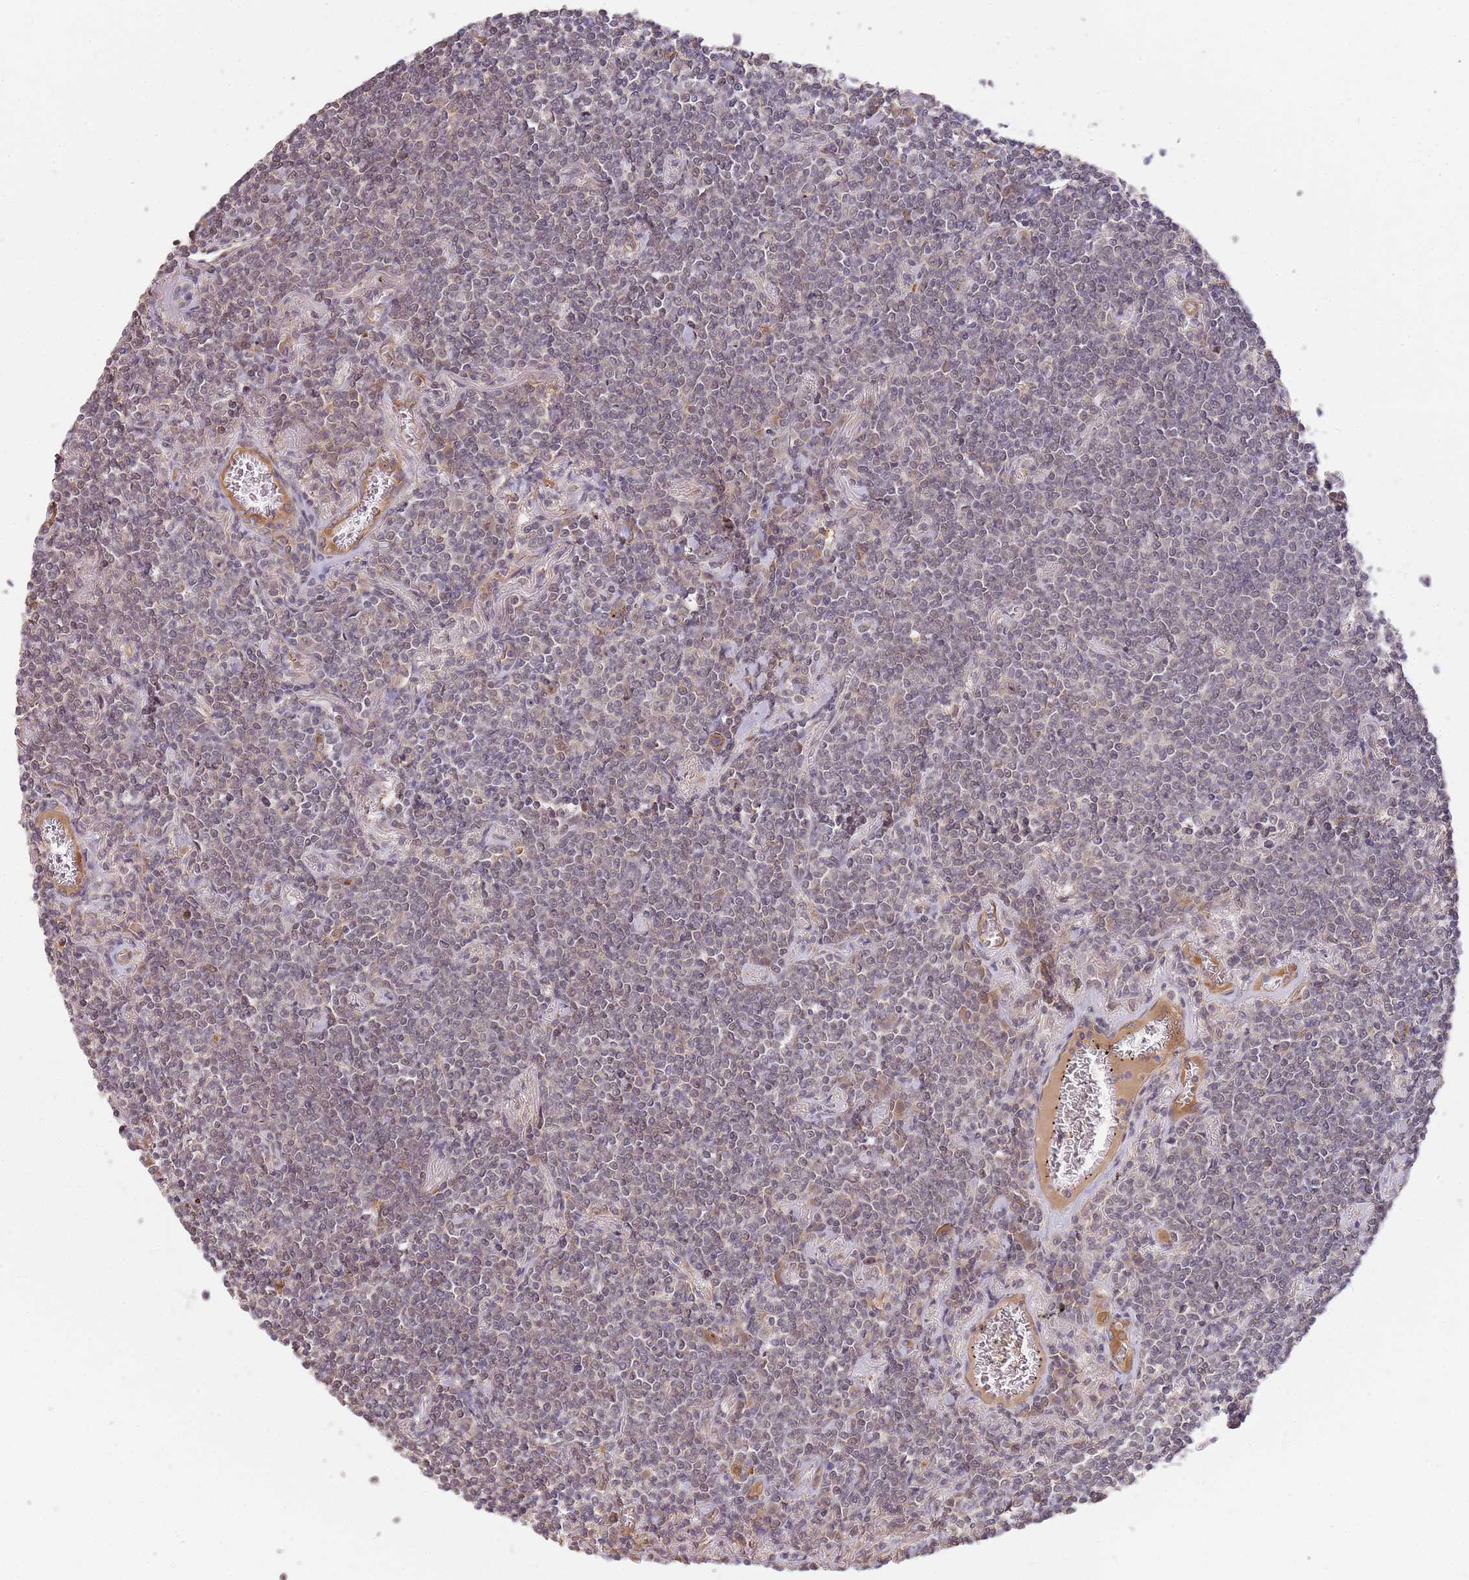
{"staining": {"intensity": "weak", "quantity": "<25%", "location": "nuclear"}, "tissue": "lymphoma", "cell_type": "Tumor cells", "image_type": "cancer", "snomed": [{"axis": "morphology", "description": "Malignant lymphoma, non-Hodgkin's type, Low grade"}, {"axis": "topography", "description": "Lung"}], "caption": "Immunohistochemical staining of human low-grade malignant lymphoma, non-Hodgkin's type reveals no significant staining in tumor cells. (Stains: DAB (3,3'-diaminobenzidine) immunohistochemistry with hematoxylin counter stain, Microscopy: brightfield microscopy at high magnification).", "gene": "SURF2", "patient": {"sex": "female", "age": 71}}